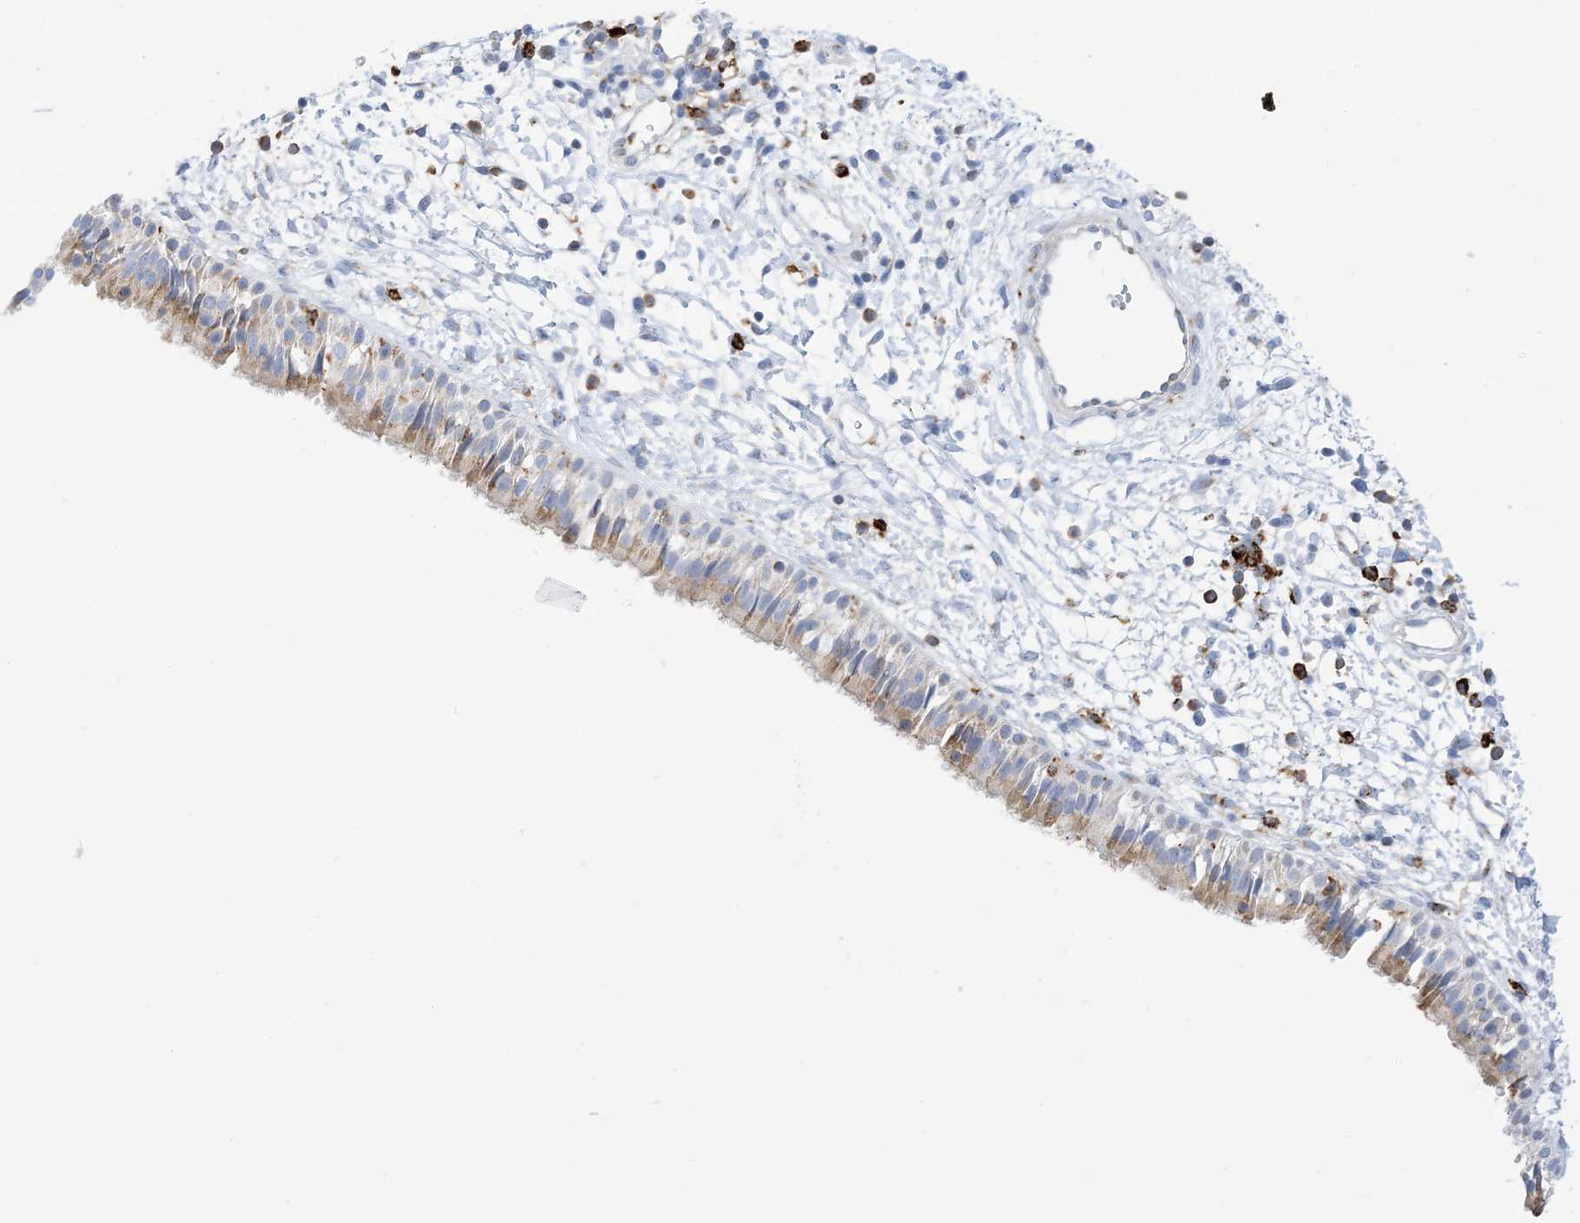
{"staining": {"intensity": "weak", "quantity": ">75%", "location": "cytoplasmic/membranous"}, "tissue": "nasopharynx", "cell_type": "Respiratory epithelial cells", "image_type": "normal", "snomed": [{"axis": "morphology", "description": "Normal tissue, NOS"}, {"axis": "topography", "description": "Nasopharynx"}], "caption": "This is a micrograph of immunohistochemistry (IHC) staining of benign nasopharynx, which shows weak expression in the cytoplasmic/membranous of respiratory epithelial cells.", "gene": "DPH3", "patient": {"sex": "male", "age": 22}}